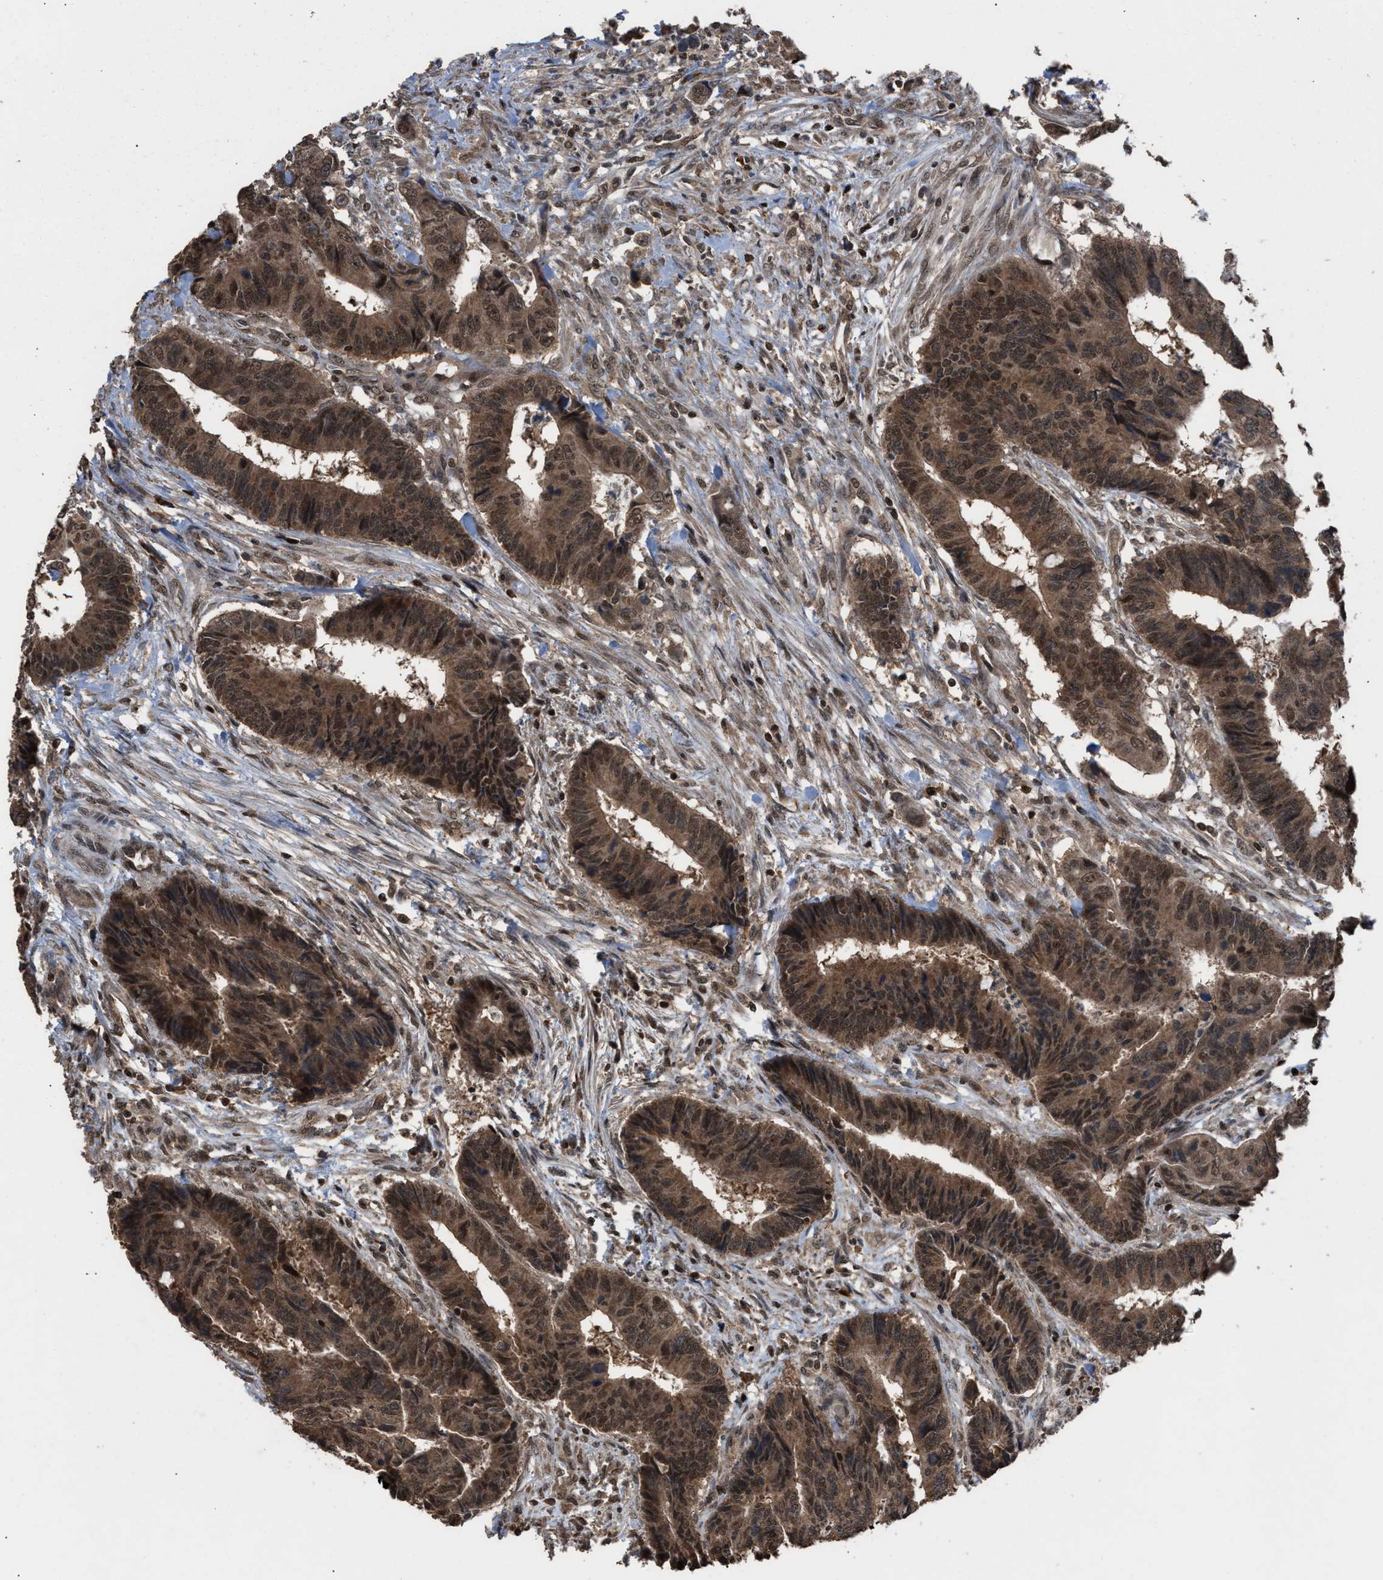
{"staining": {"intensity": "strong", "quantity": ">75%", "location": "cytoplasmic/membranous,nuclear"}, "tissue": "colorectal cancer", "cell_type": "Tumor cells", "image_type": "cancer", "snomed": [{"axis": "morphology", "description": "Adenocarcinoma, NOS"}, {"axis": "topography", "description": "Rectum"}], "caption": "Protein staining of adenocarcinoma (colorectal) tissue exhibits strong cytoplasmic/membranous and nuclear staining in approximately >75% of tumor cells. (DAB IHC with brightfield microscopy, high magnification).", "gene": "C9orf78", "patient": {"sex": "male", "age": 84}}